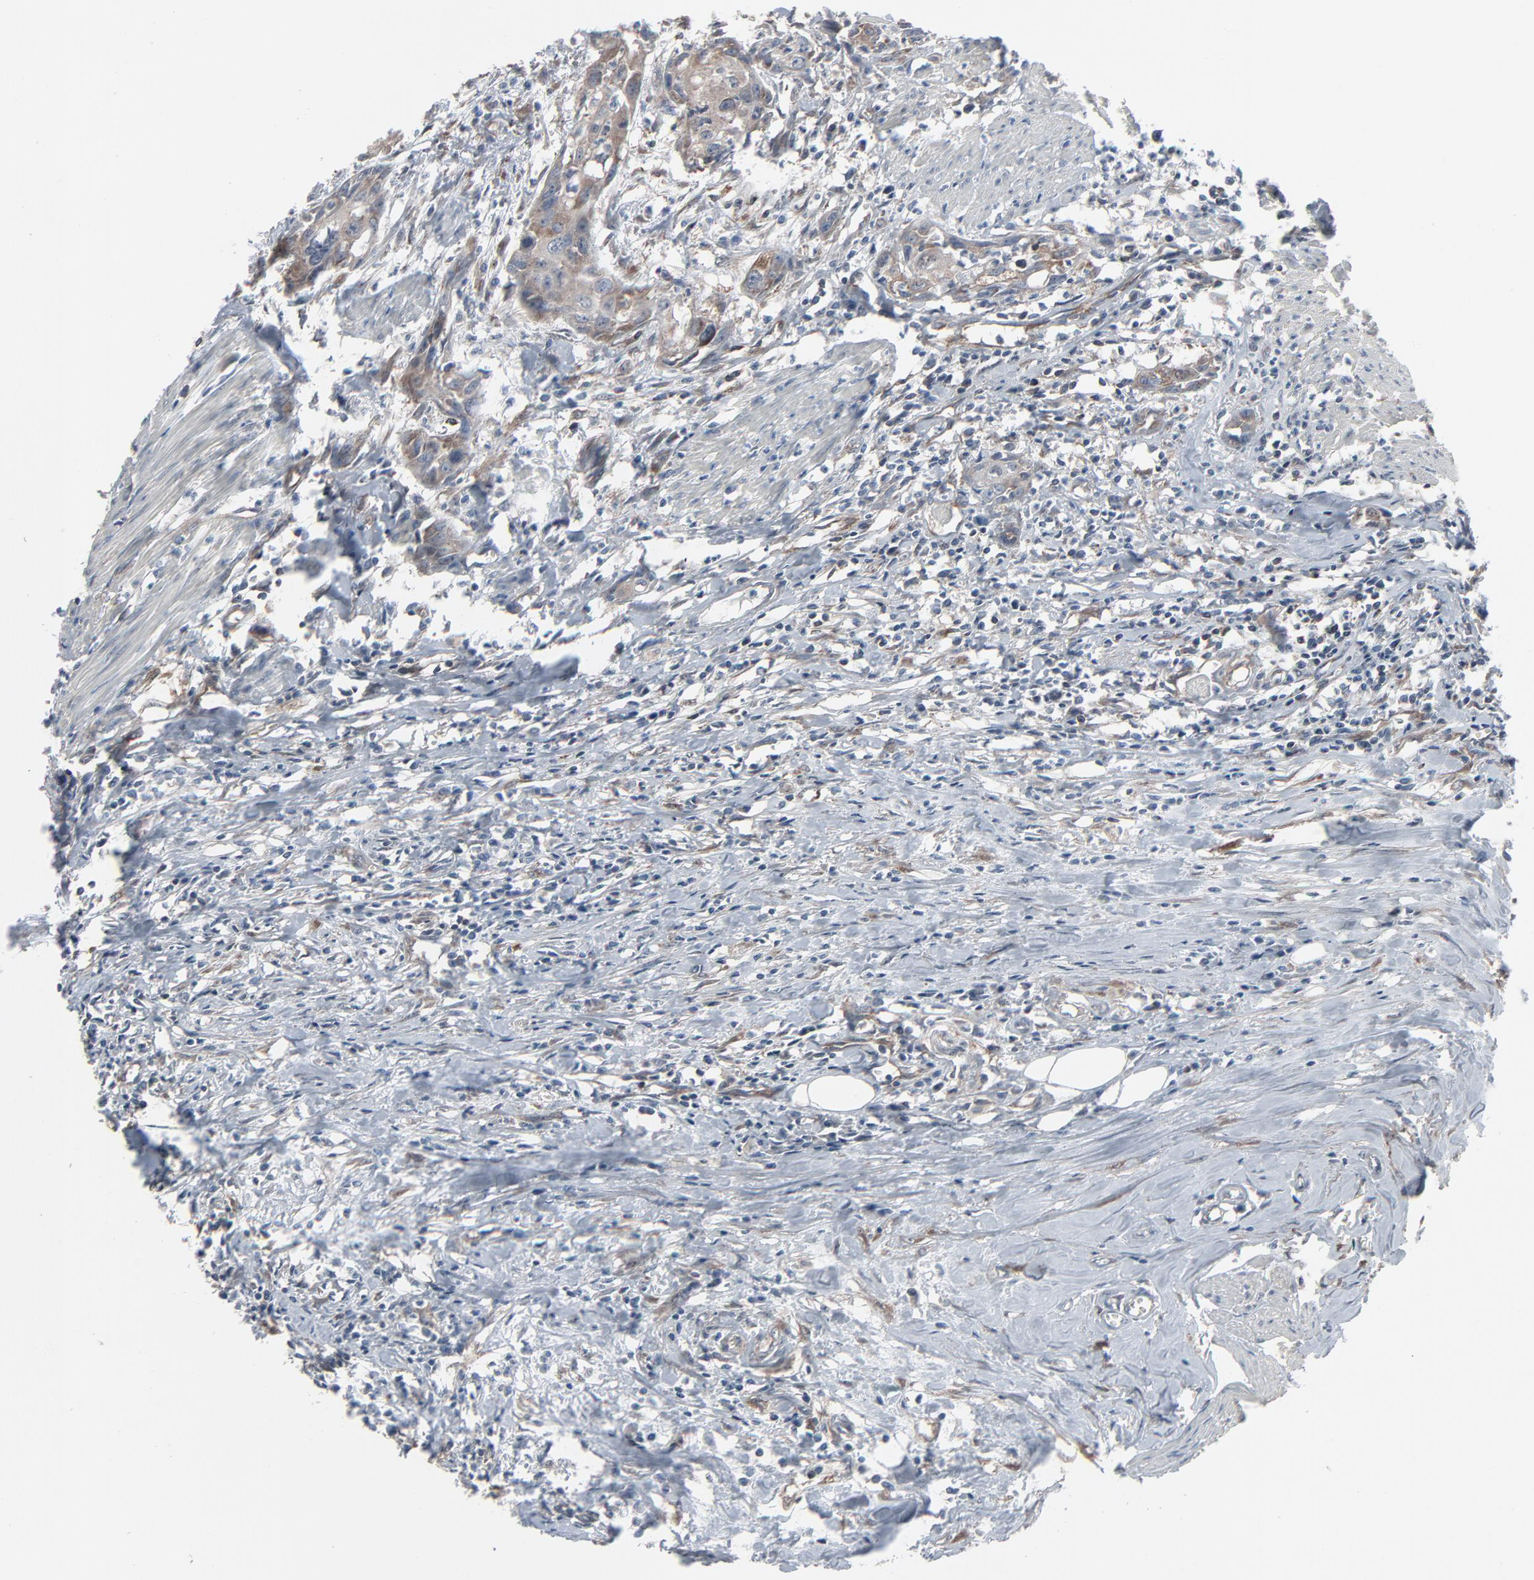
{"staining": {"intensity": "moderate", "quantity": ">75%", "location": "cytoplasmic/membranous"}, "tissue": "urothelial cancer", "cell_type": "Tumor cells", "image_type": "cancer", "snomed": [{"axis": "morphology", "description": "Urothelial carcinoma, High grade"}, {"axis": "topography", "description": "Urinary bladder"}], "caption": "This histopathology image shows immunohistochemistry staining of human urothelial cancer, with medium moderate cytoplasmic/membranous expression in about >75% of tumor cells.", "gene": "OPTN", "patient": {"sex": "male", "age": 54}}